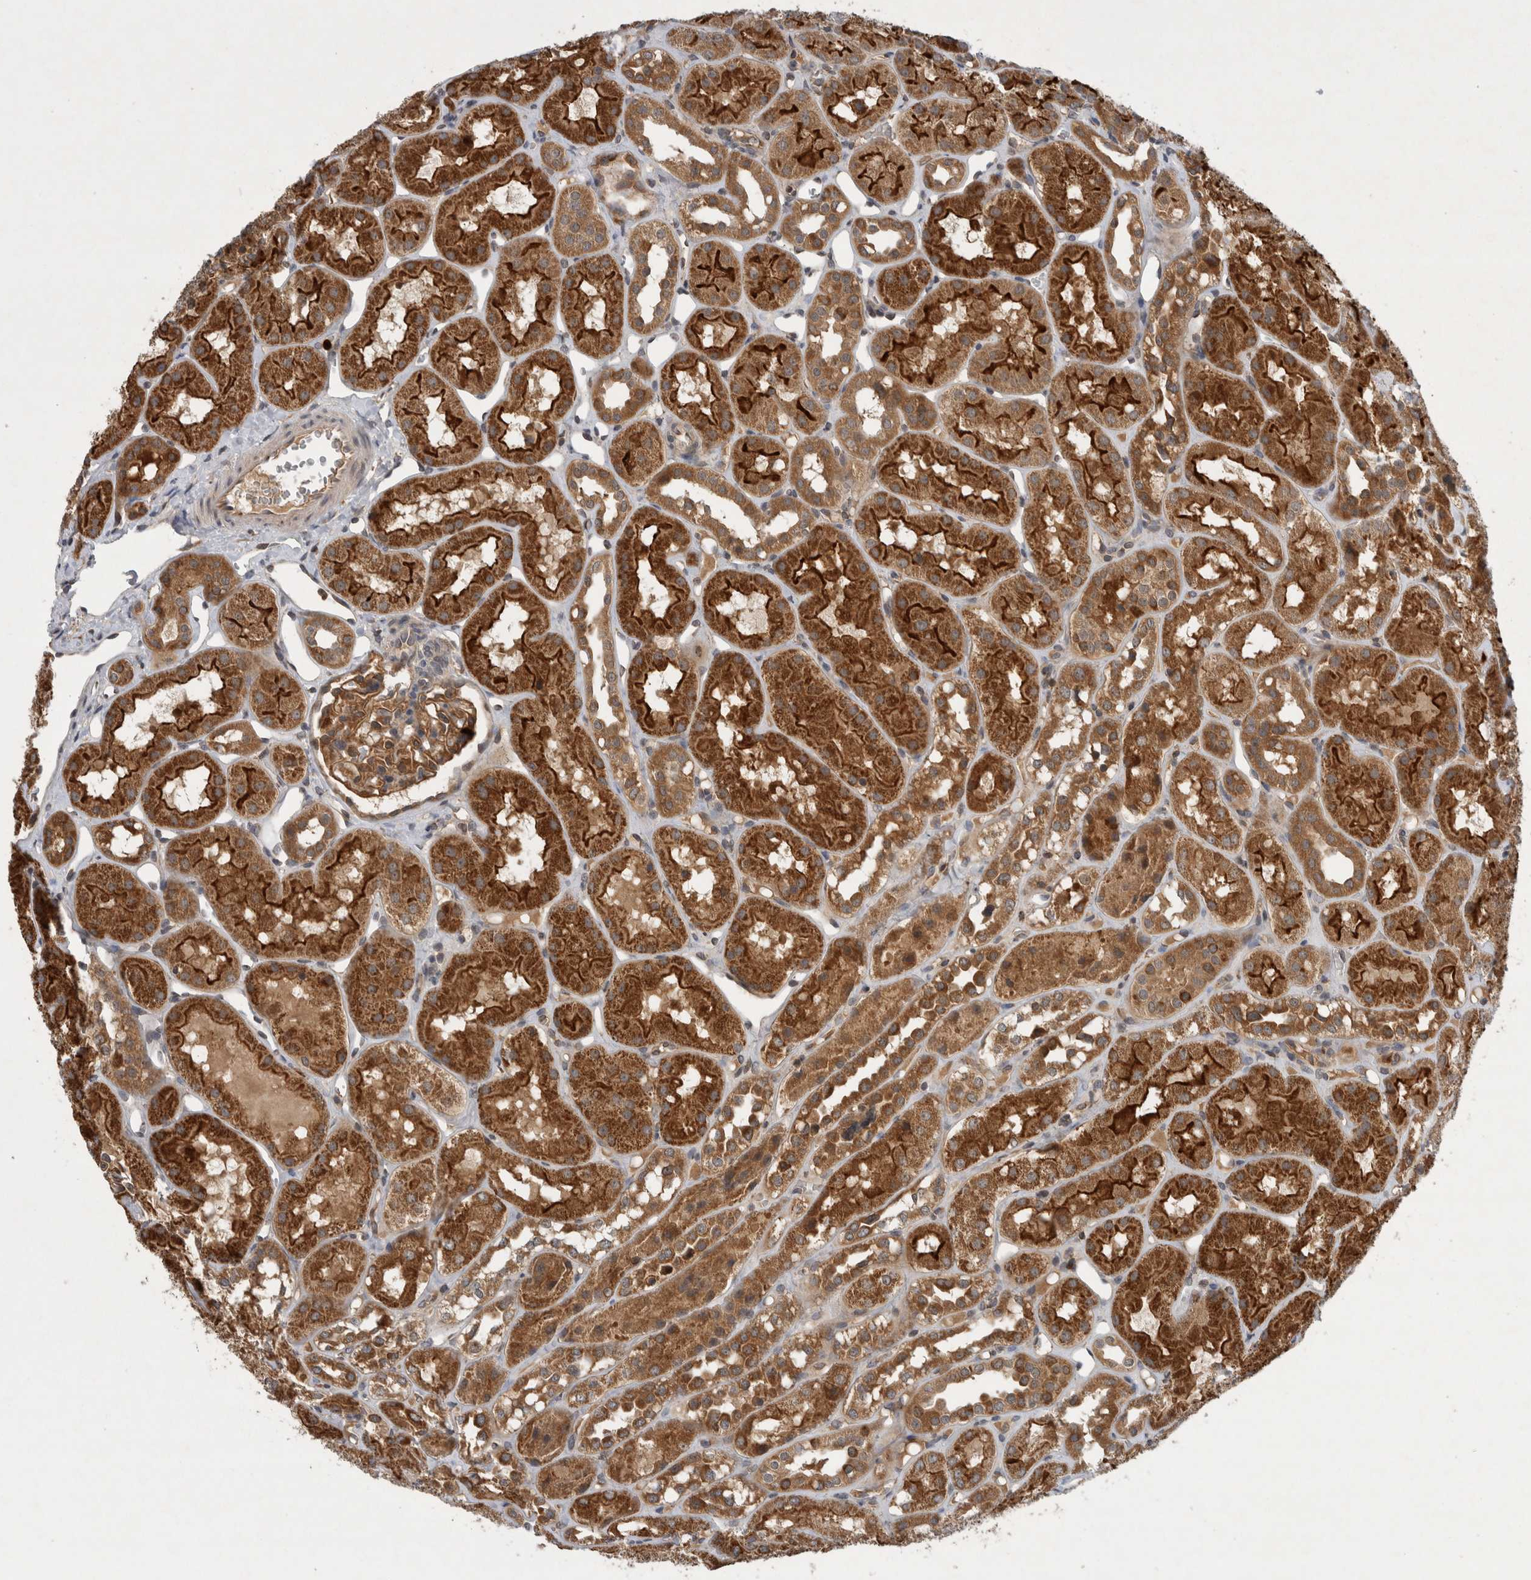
{"staining": {"intensity": "moderate", "quantity": ">75%", "location": "cytoplasmic/membranous"}, "tissue": "kidney", "cell_type": "Cells in glomeruli", "image_type": "normal", "snomed": [{"axis": "morphology", "description": "Normal tissue, NOS"}, {"axis": "topography", "description": "Kidney"}], "caption": "IHC of benign human kidney shows medium levels of moderate cytoplasmic/membranous staining in about >75% of cells in glomeruli.", "gene": "PDCD2", "patient": {"sex": "male", "age": 16}}